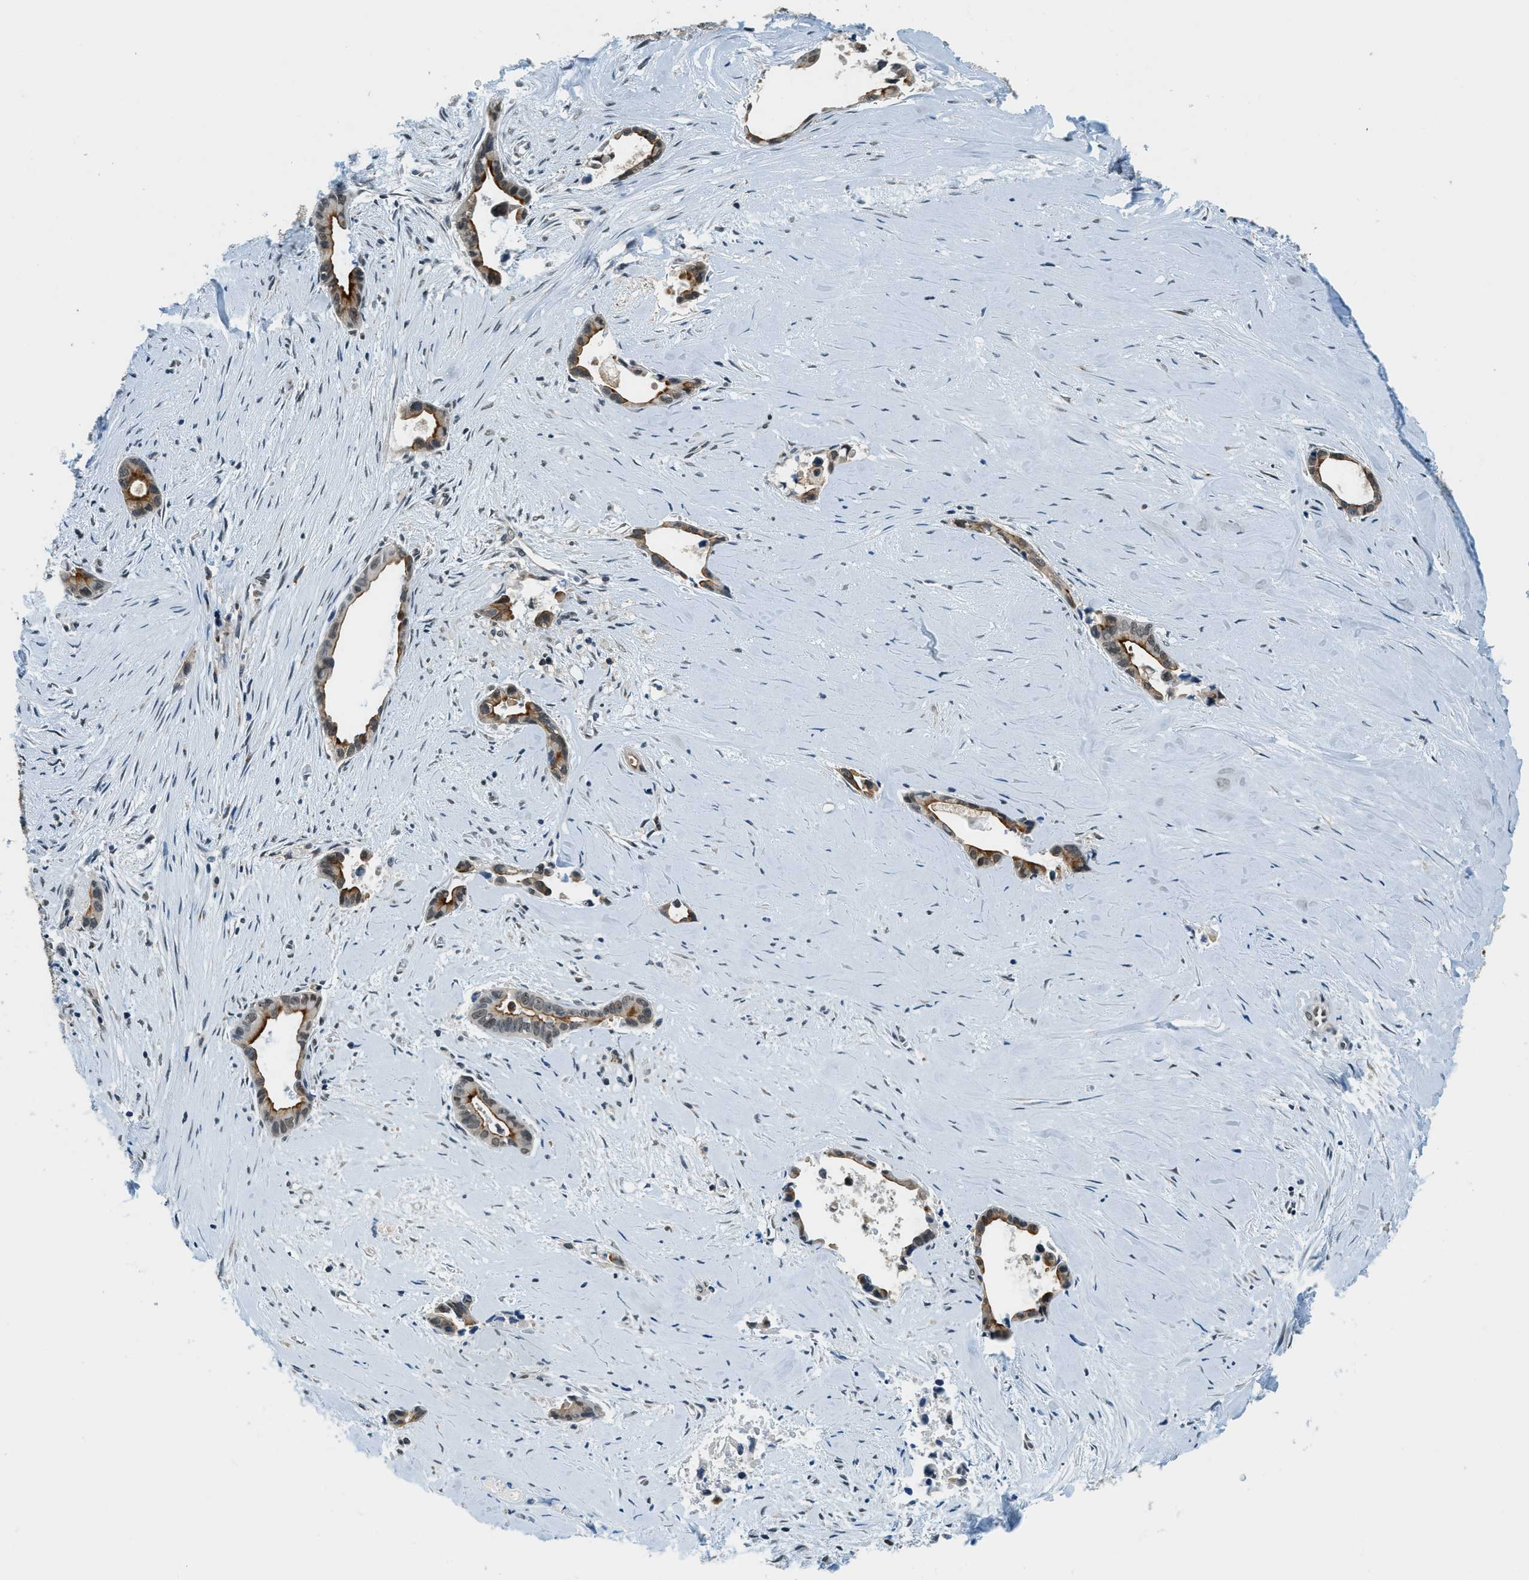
{"staining": {"intensity": "strong", "quantity": "25%-75%", "location": "cytoplasmic/membranous"}, "tissue": "liver cancer", "cell_type": "Tumor cells", "image_type": "cancer", "snomed": [{"axis": "morphology", "description": "Cholangiocarcinoma"}, {"axis": "topography", "description": "Liver"}], "caption": "IHC histopathology image of liver cancer (cholangiocarcinoma) stained for a protein (brown), which reveals high levels of strong cytoplasmic/membranous staining in about 25%-75% of tumor cells.", "gene": "RAB11FIP1", "patient": {"sex": "female", "age": 55}}